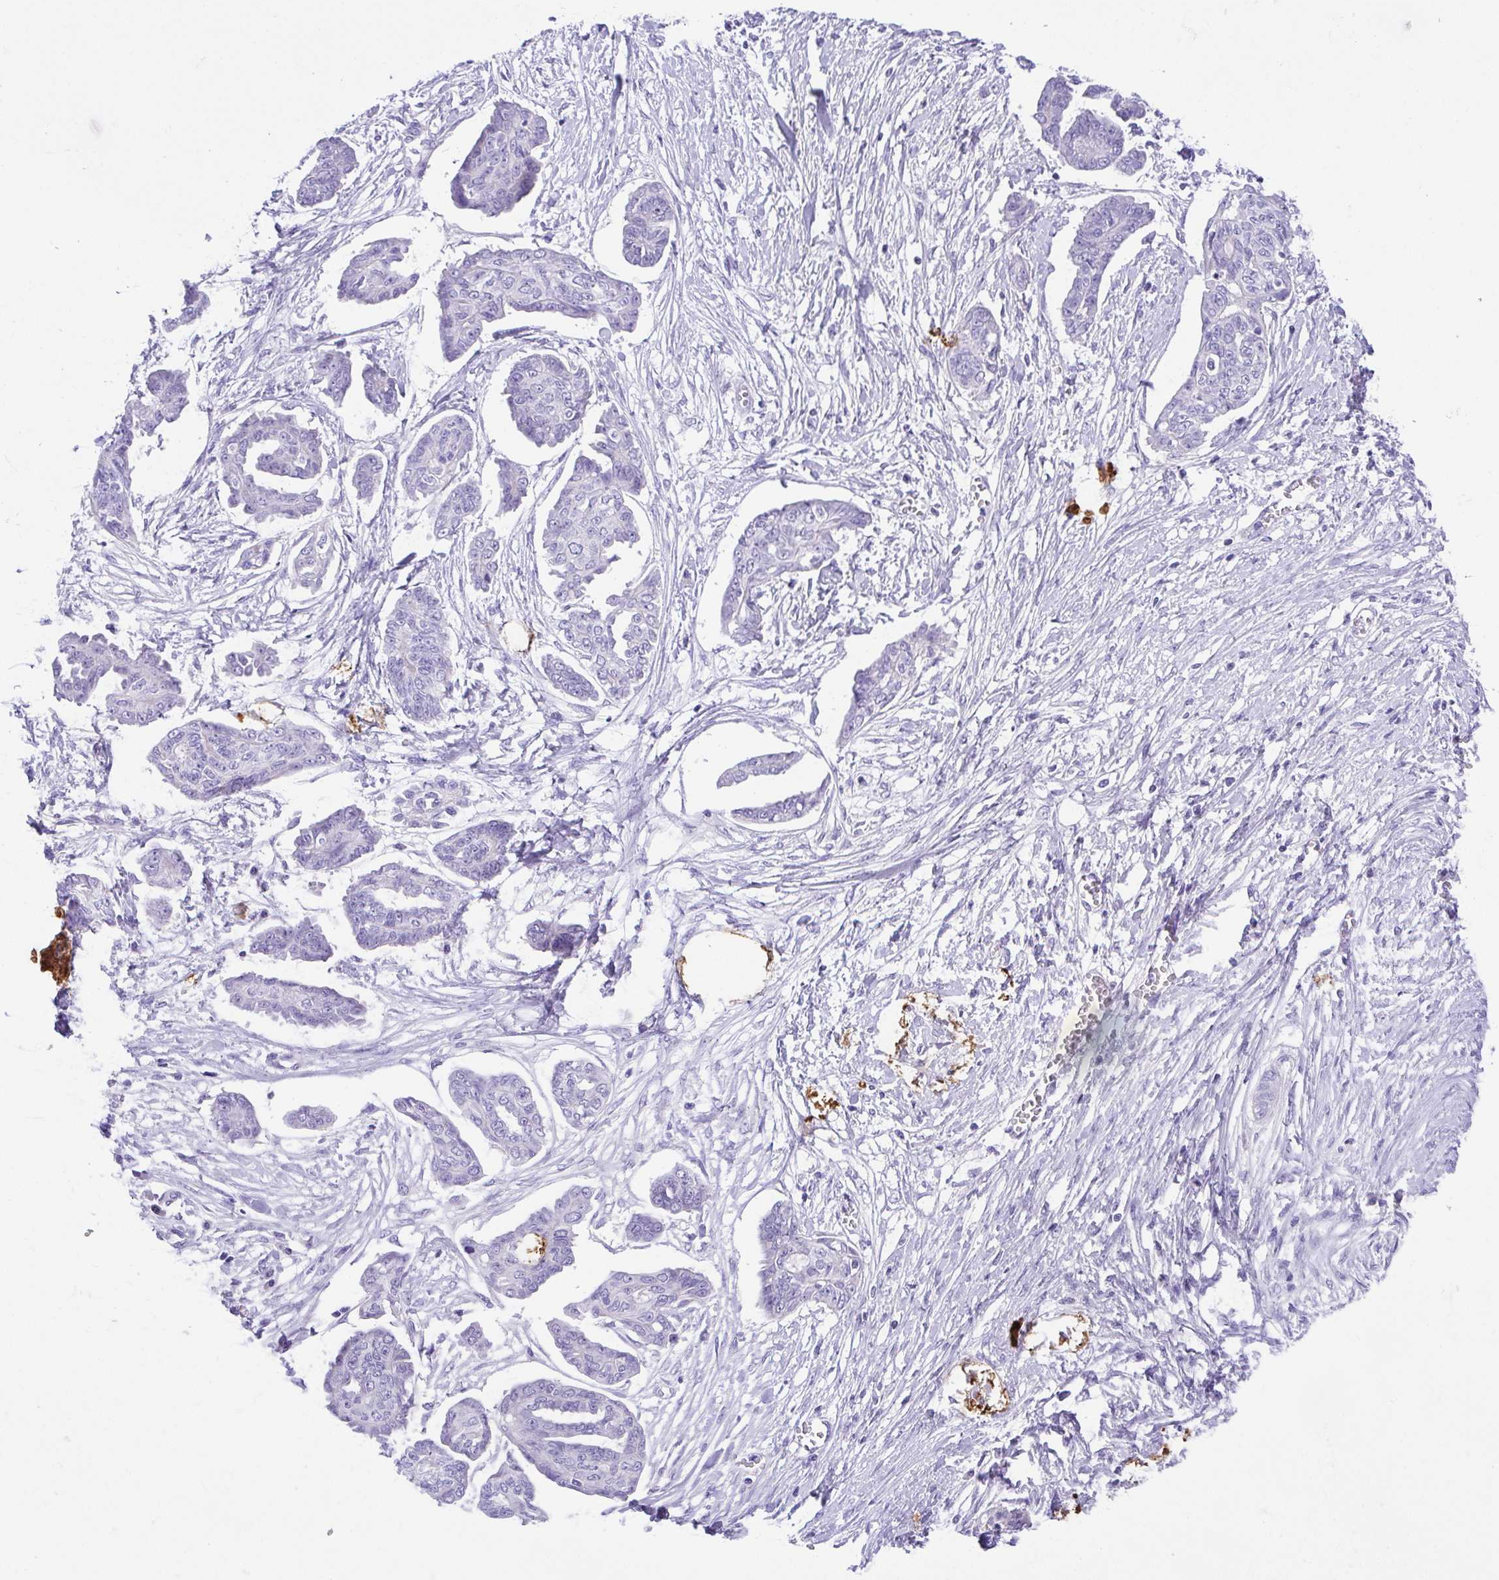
{"staining": {"intensity": "negative", "quantity": "none", "location": "none"}, "tissue": "ovarian cancer", "cell_type": "Tumor cells", "image_type": "cancer", "snomed": [{"axis": "morphology", "description": "Cystadenocarcinoma, serous, NOS"}, {"axis": "topography", "description": "Ovary"}], "caption": "The histopathology image shows no significant staining in tumor cells of ovarian cancer. (DAB (3,3'-diaminobenzidine) IHC with hematoxylin counter stain).", "gene": "LUZP4", "patient": {"sex": "female", "age": 71}}